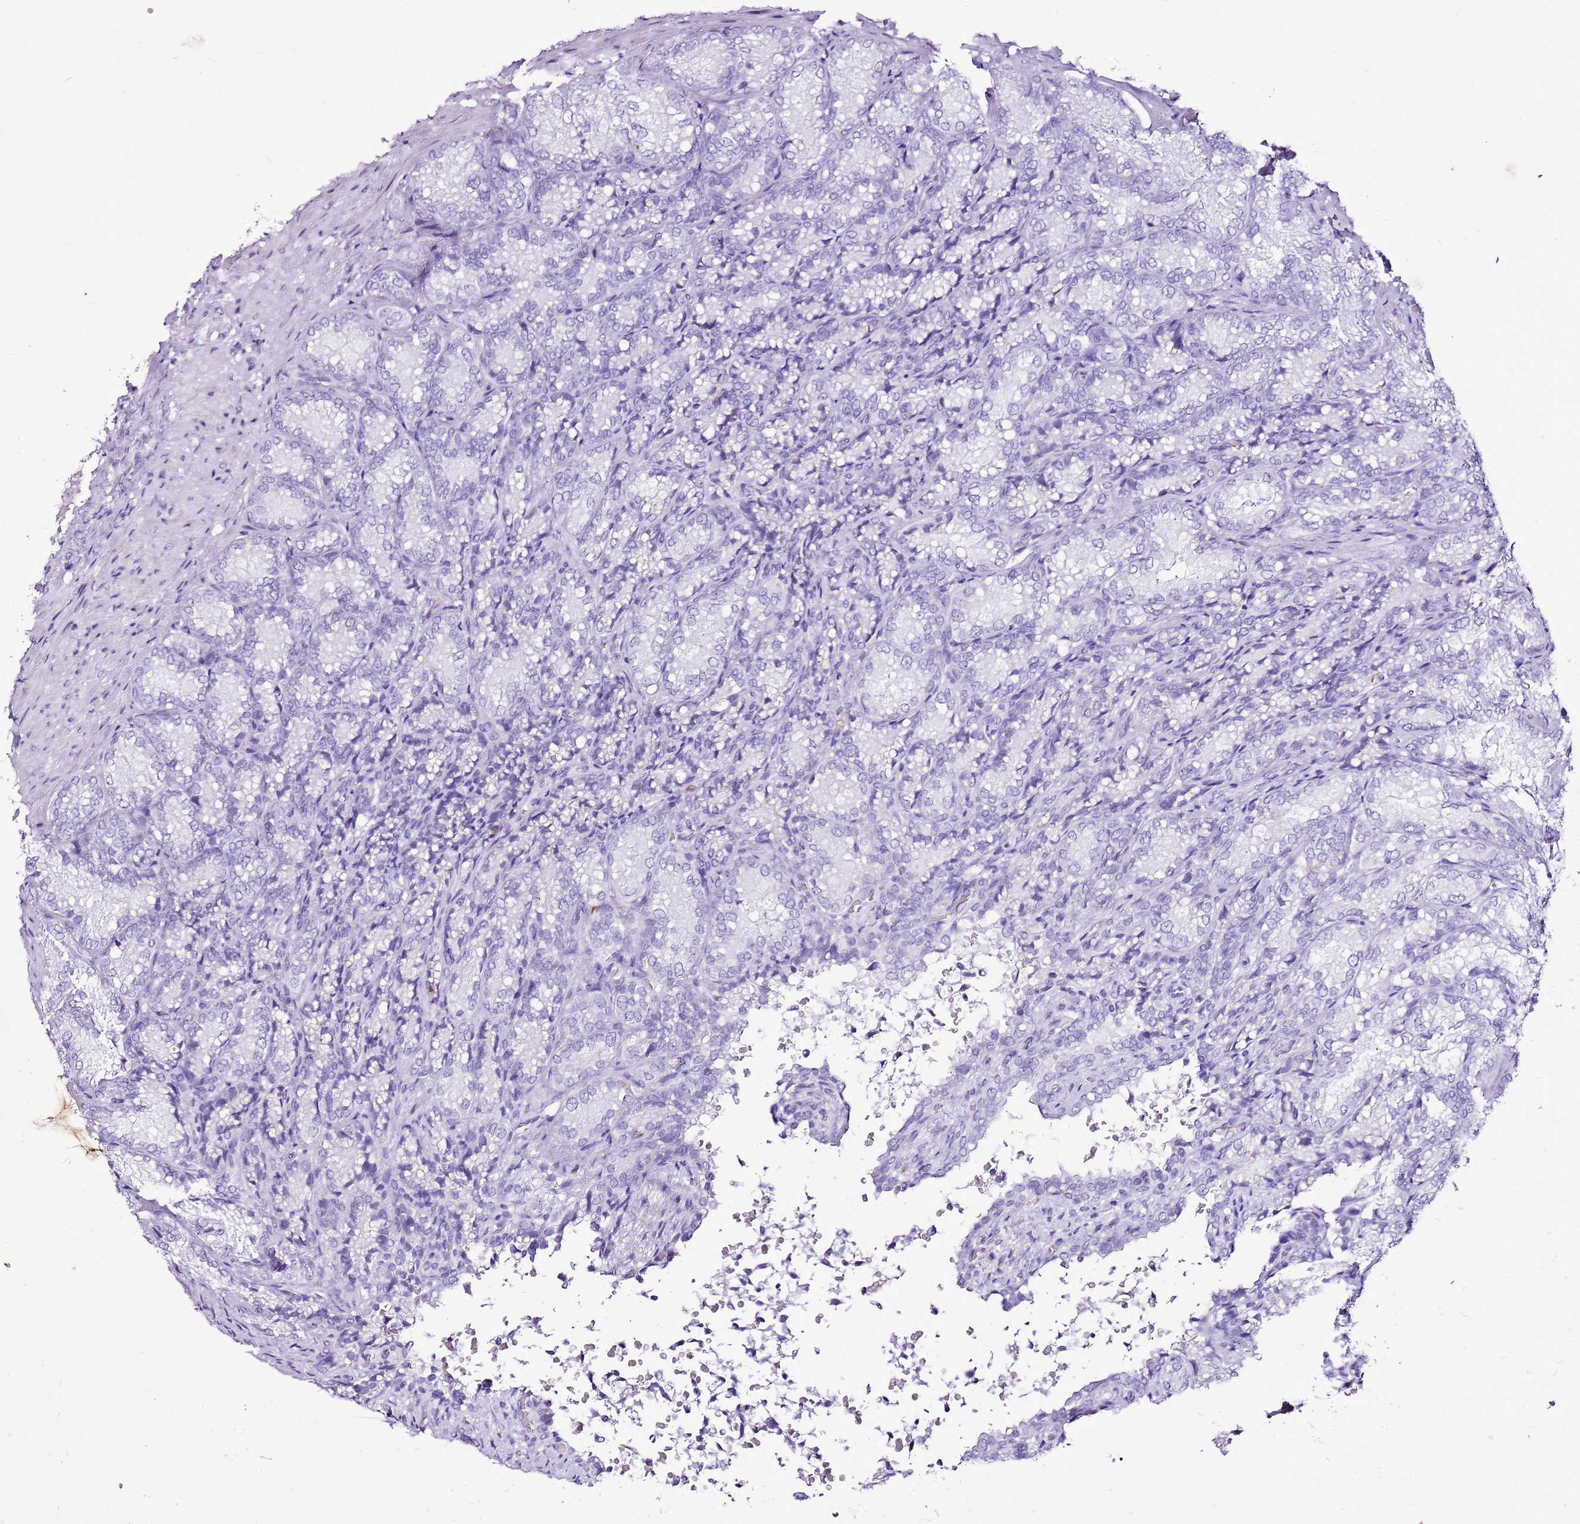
{"staining": {"intensity": "negative", "quantity": "none", "location": "none"}, "tissue": "seminal vesicle", "cell_type": "Glandular cells", "image_type": "normal", "snomed": [{"axis": "morphology", "description": "Normal tissue, NOS"}, {"axis": "topography", "description": "Seminal veicle"}], "caption": "There is no significant positivity in glandular cells of seminal vesicle. The staining is performed using DAB brown chromogen with nuclei counter-stained in using hematoxylin.", "gene": "SPC25", "patient": {"sex": "male", "age": 58}}